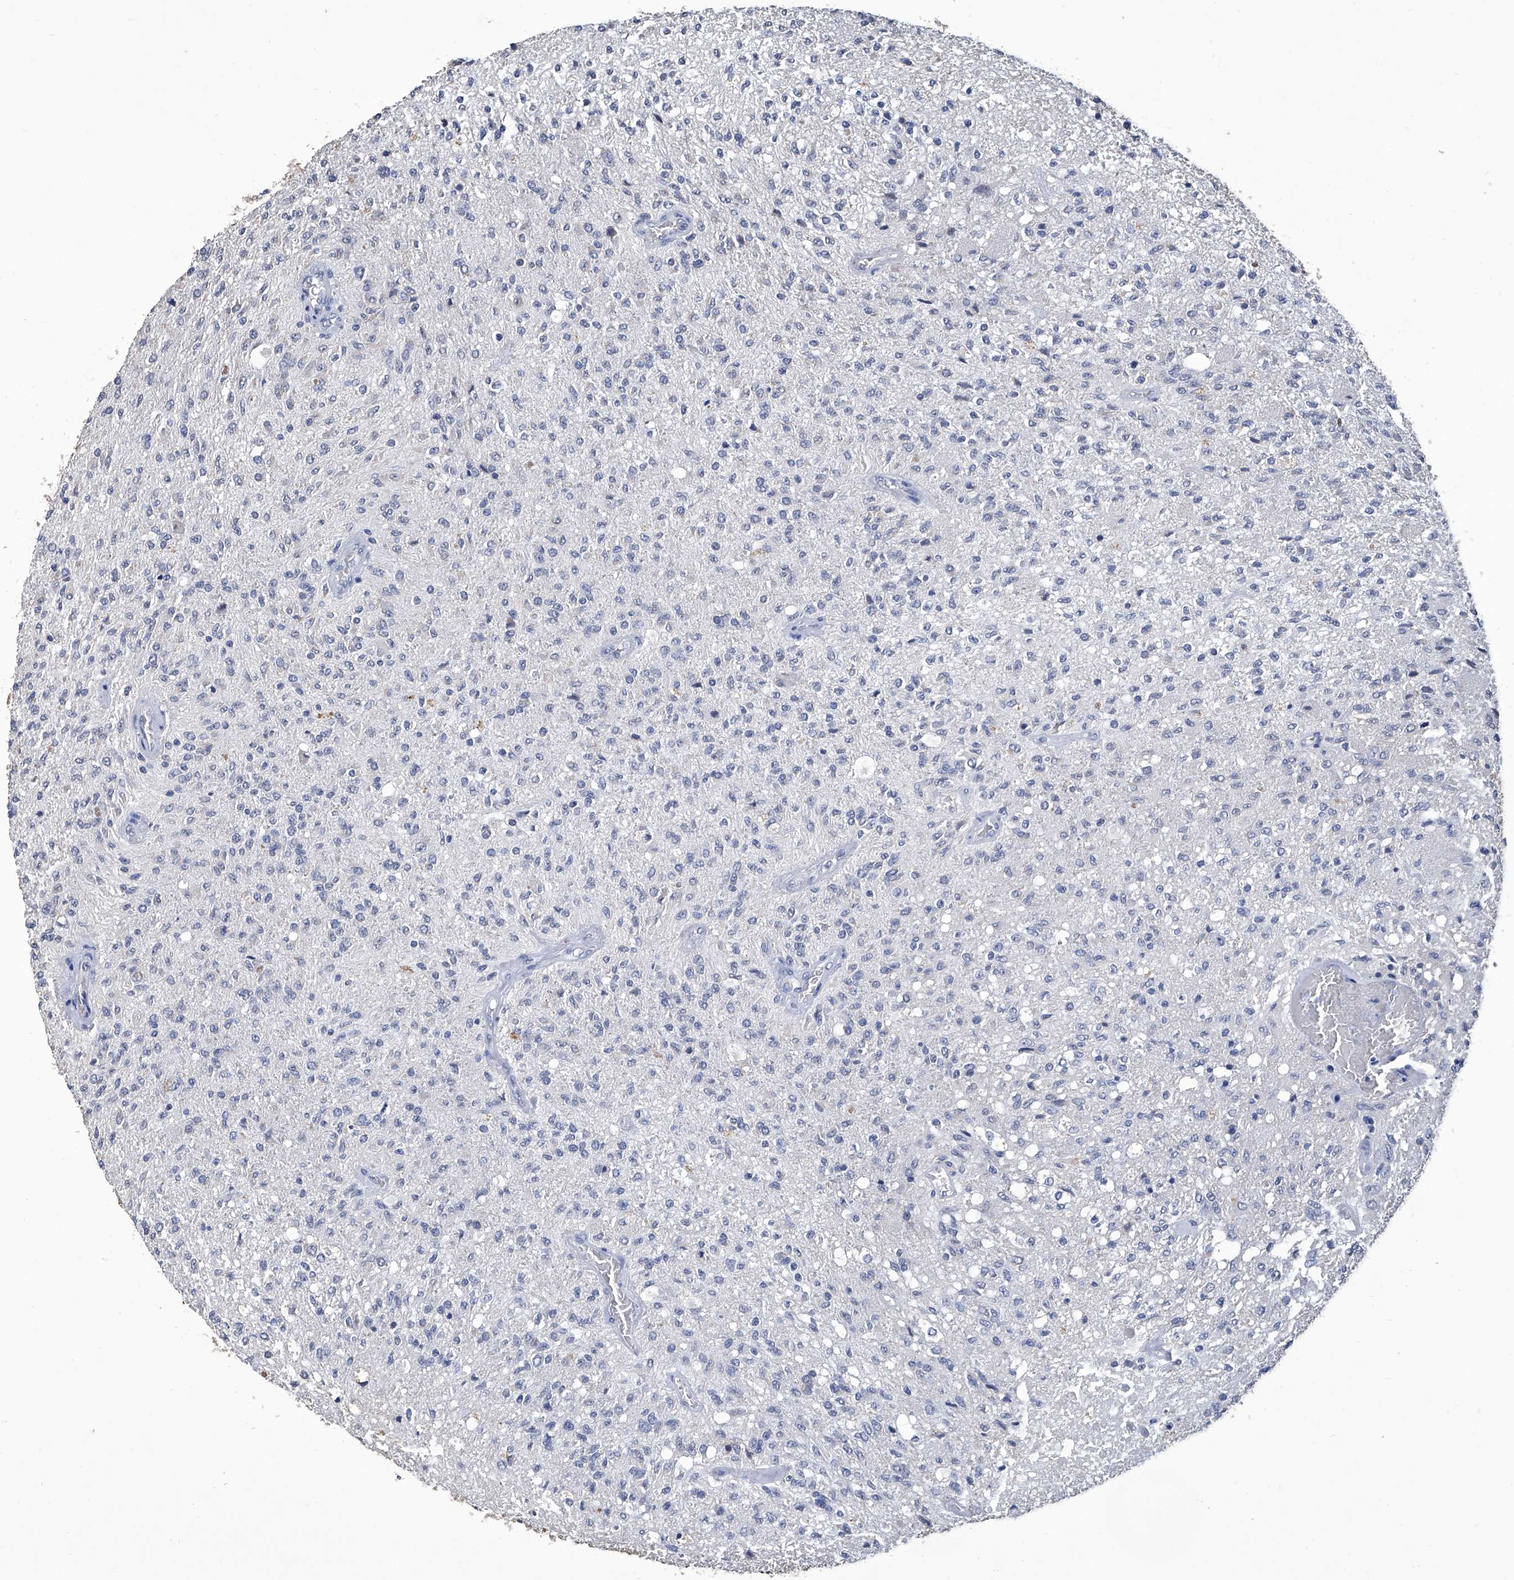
{"staining": {"intensity": "negative", "quantity": "none", "location": "none"}, "tissue": "glioma", "cell_type": "Tumor cells", "image_type": "cancer", "snomed": [{"axis": "morphology", "description": "Normal tissue, NOS"}, {"axis": "morphology", "description": "Glioma, malignant, High grade"}, {"axis": "topography", "description": "Cerebral cortex"}], "caption": "Immunohistochemistry micrograph of neoplastic tissue: malignant glioma (high-grade) stained with DAB (3,3'-diaminobenzidine) exhibits no significant protein positivity in tumor cells. (Brightfield microscopy of DAB (3,3'-diaminobenzidine) immunohistochemistry at high magnification).", "gene": "GPT", "patient": {"sex": "male", "age": 77}}